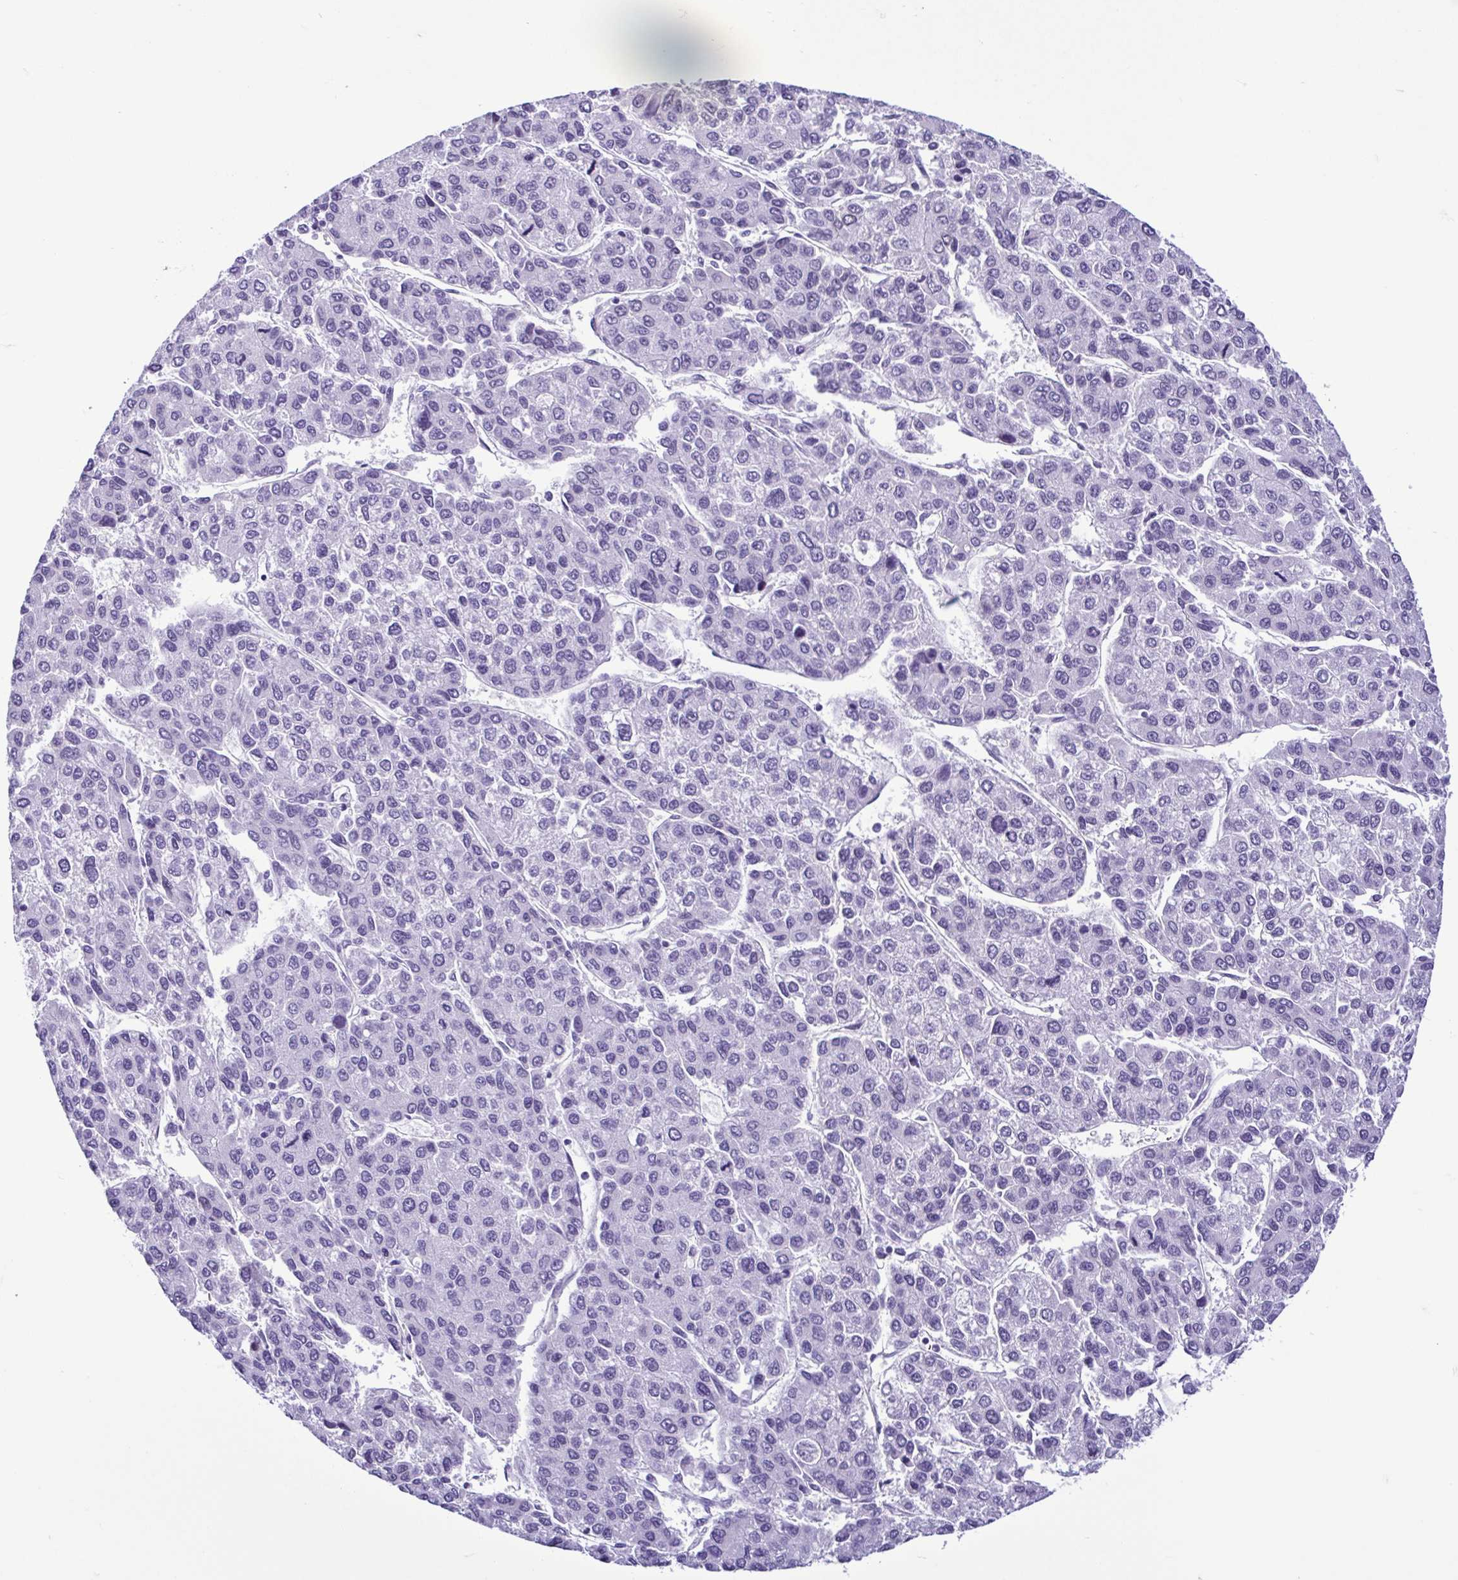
{"staining": {"intensity": "negative", "quantity": "none", "location": "none"}, "tissue": "liver cancer", "cell_type": "Tumor cells", "image_type": "cancer", "snomed": [{"axis": "morphology", "description": "Carcinoma, Hepatocellular, NOS"}, {"axis": "topography", "description": "Liver"}], "caption": "The photomicrograph displays no significant staining in tumor cells of hepatocellular carcinoma (liver).", "gene": "SPATA16", "patient": {"sex": "female", "age": 66}}